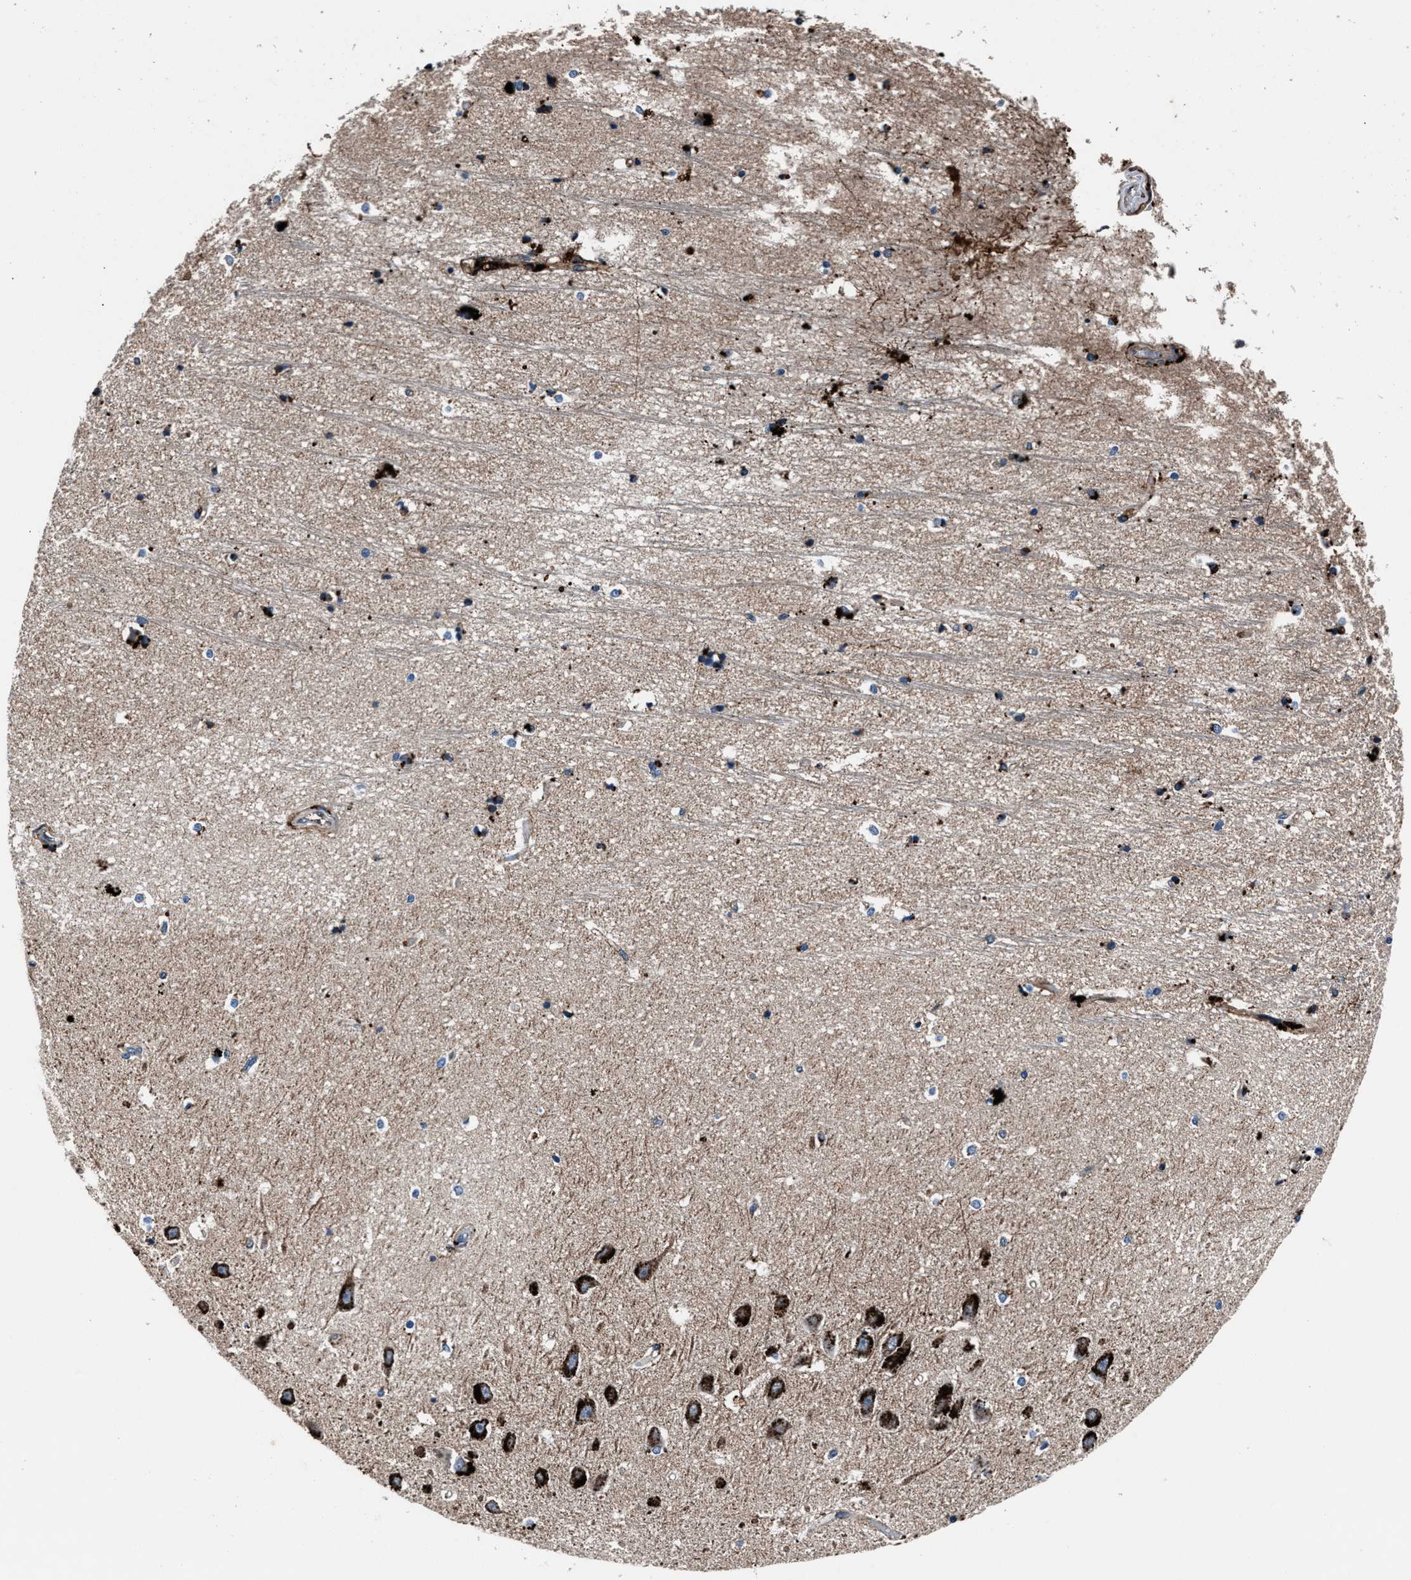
{"staining": {"intensity": "strong", "quantity": "<25%", "location": "cytoplasmic/membranous"}, "tissue": "hippocampus", "cell_type": "Glial cells", "image_type": "normal", "snomed": [{"axis": "morphology", "description": "Normal tissue, NOS"}, {"axis": "topography", "description": "Hippocampus"}], "caption": "Hippocampus stained with immunohistochemistry (IHC) reveals strong cytoplasmic/membranous expression in about <25% of glial cells.", "gene": "MFSD11", "patient": {"sex": "male", "age": 45}}